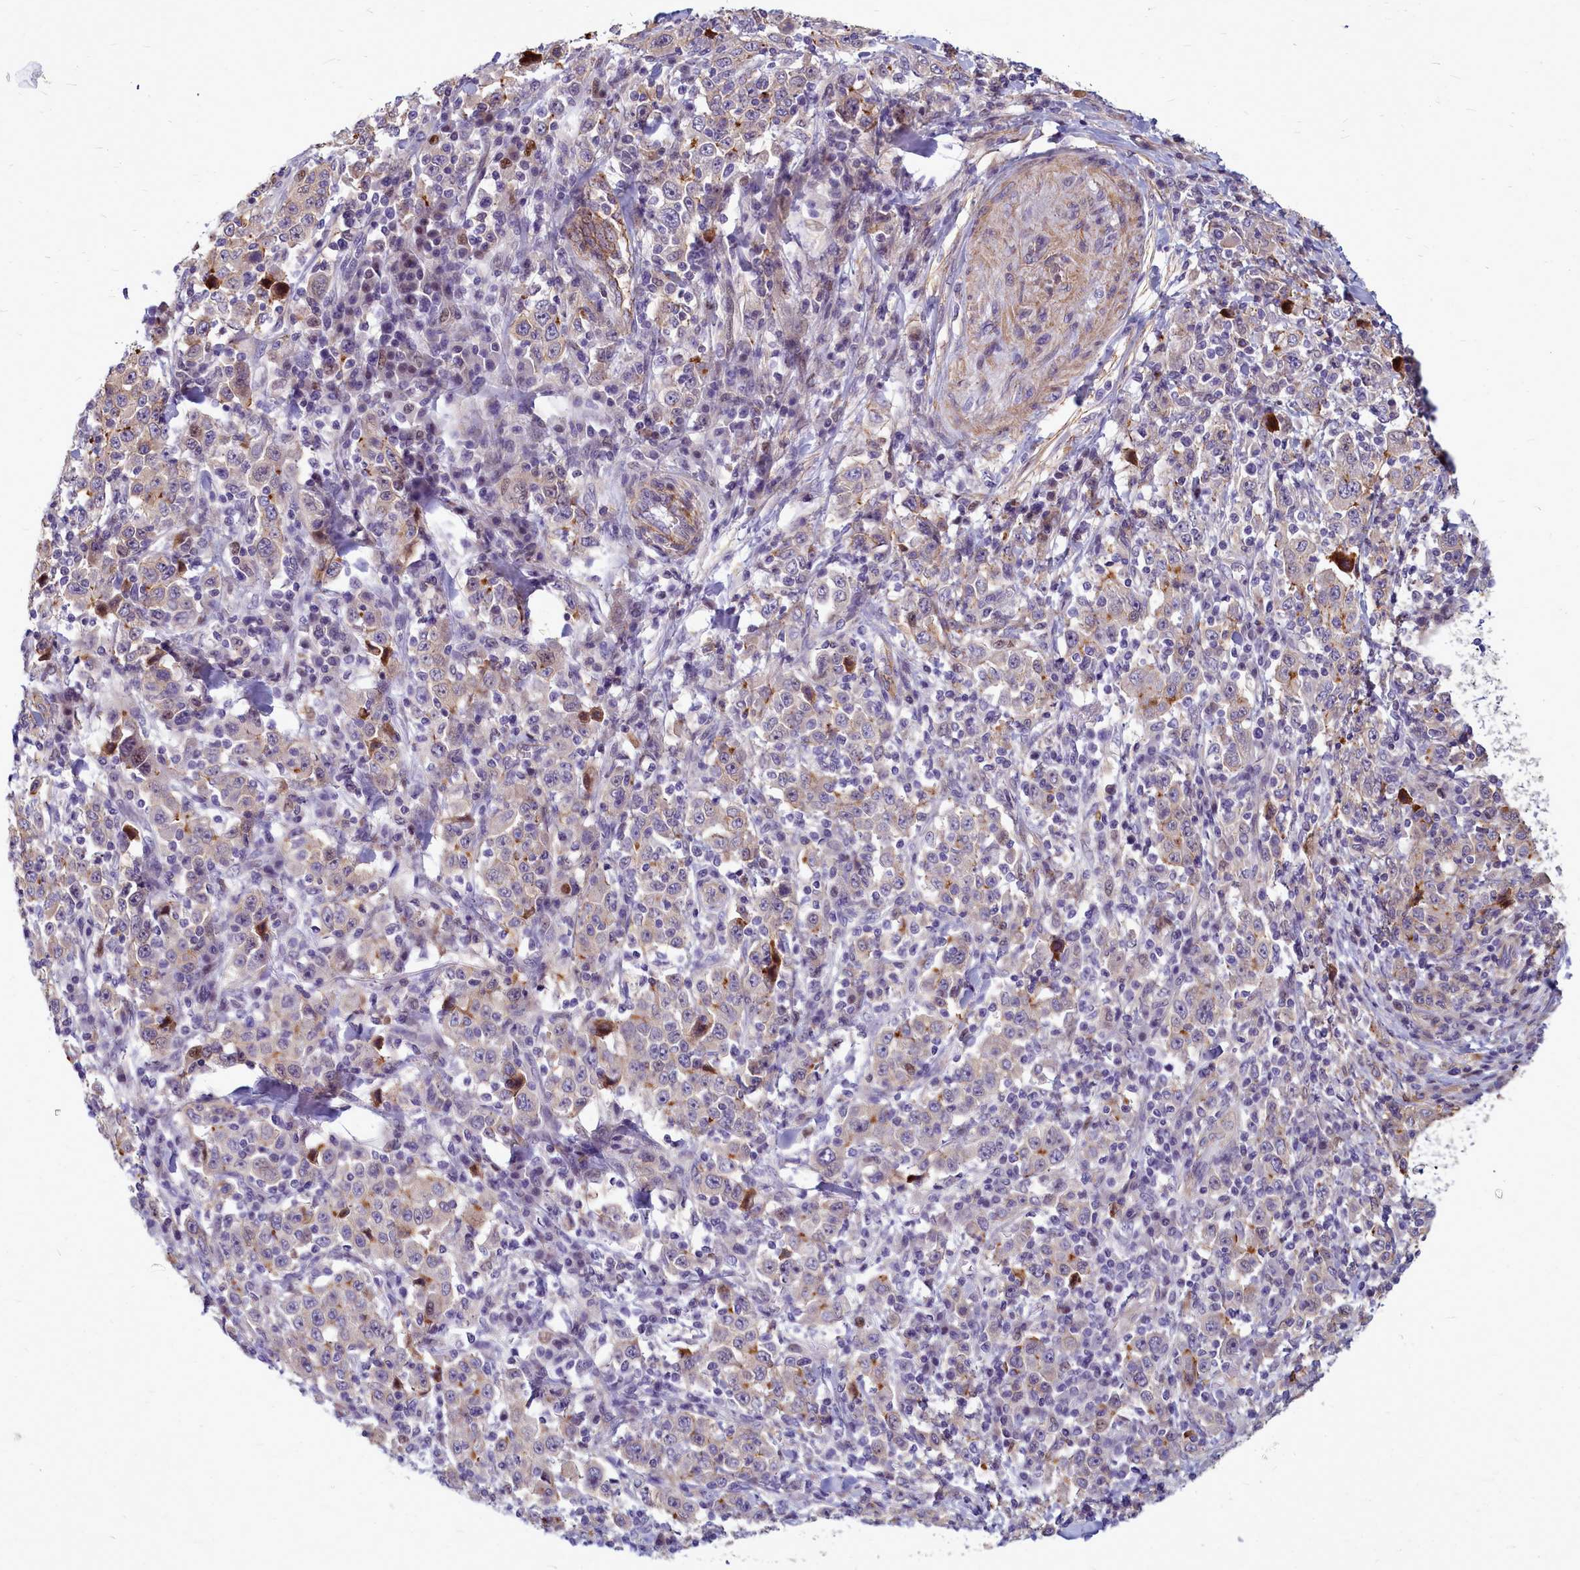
{"staining": {"intensity": "negative", "quantity": "none", "location": "none"}, "tissue": "stomach cancer", "cell_type": "Tumor cells", "image_type": "cancer", "snomed": [{"axis": "morphology", "description": "Normal tissue, NOS"}, {"axis": "morphology", "description": "Adenocarcinoma, NOS"}, {"axis": "topography", "description": "Stomach, upper"}, {"axis": "topography", "description": "Stomach"}], "caption": "A high-resolution histopathology image shows immunohistochemistry (IHC) staining of adenocarcinoma (stomach), which shows no significant staining in tumor cells.", "gene": "TTC5", "patient": {"sex": "male", "age": 59}}